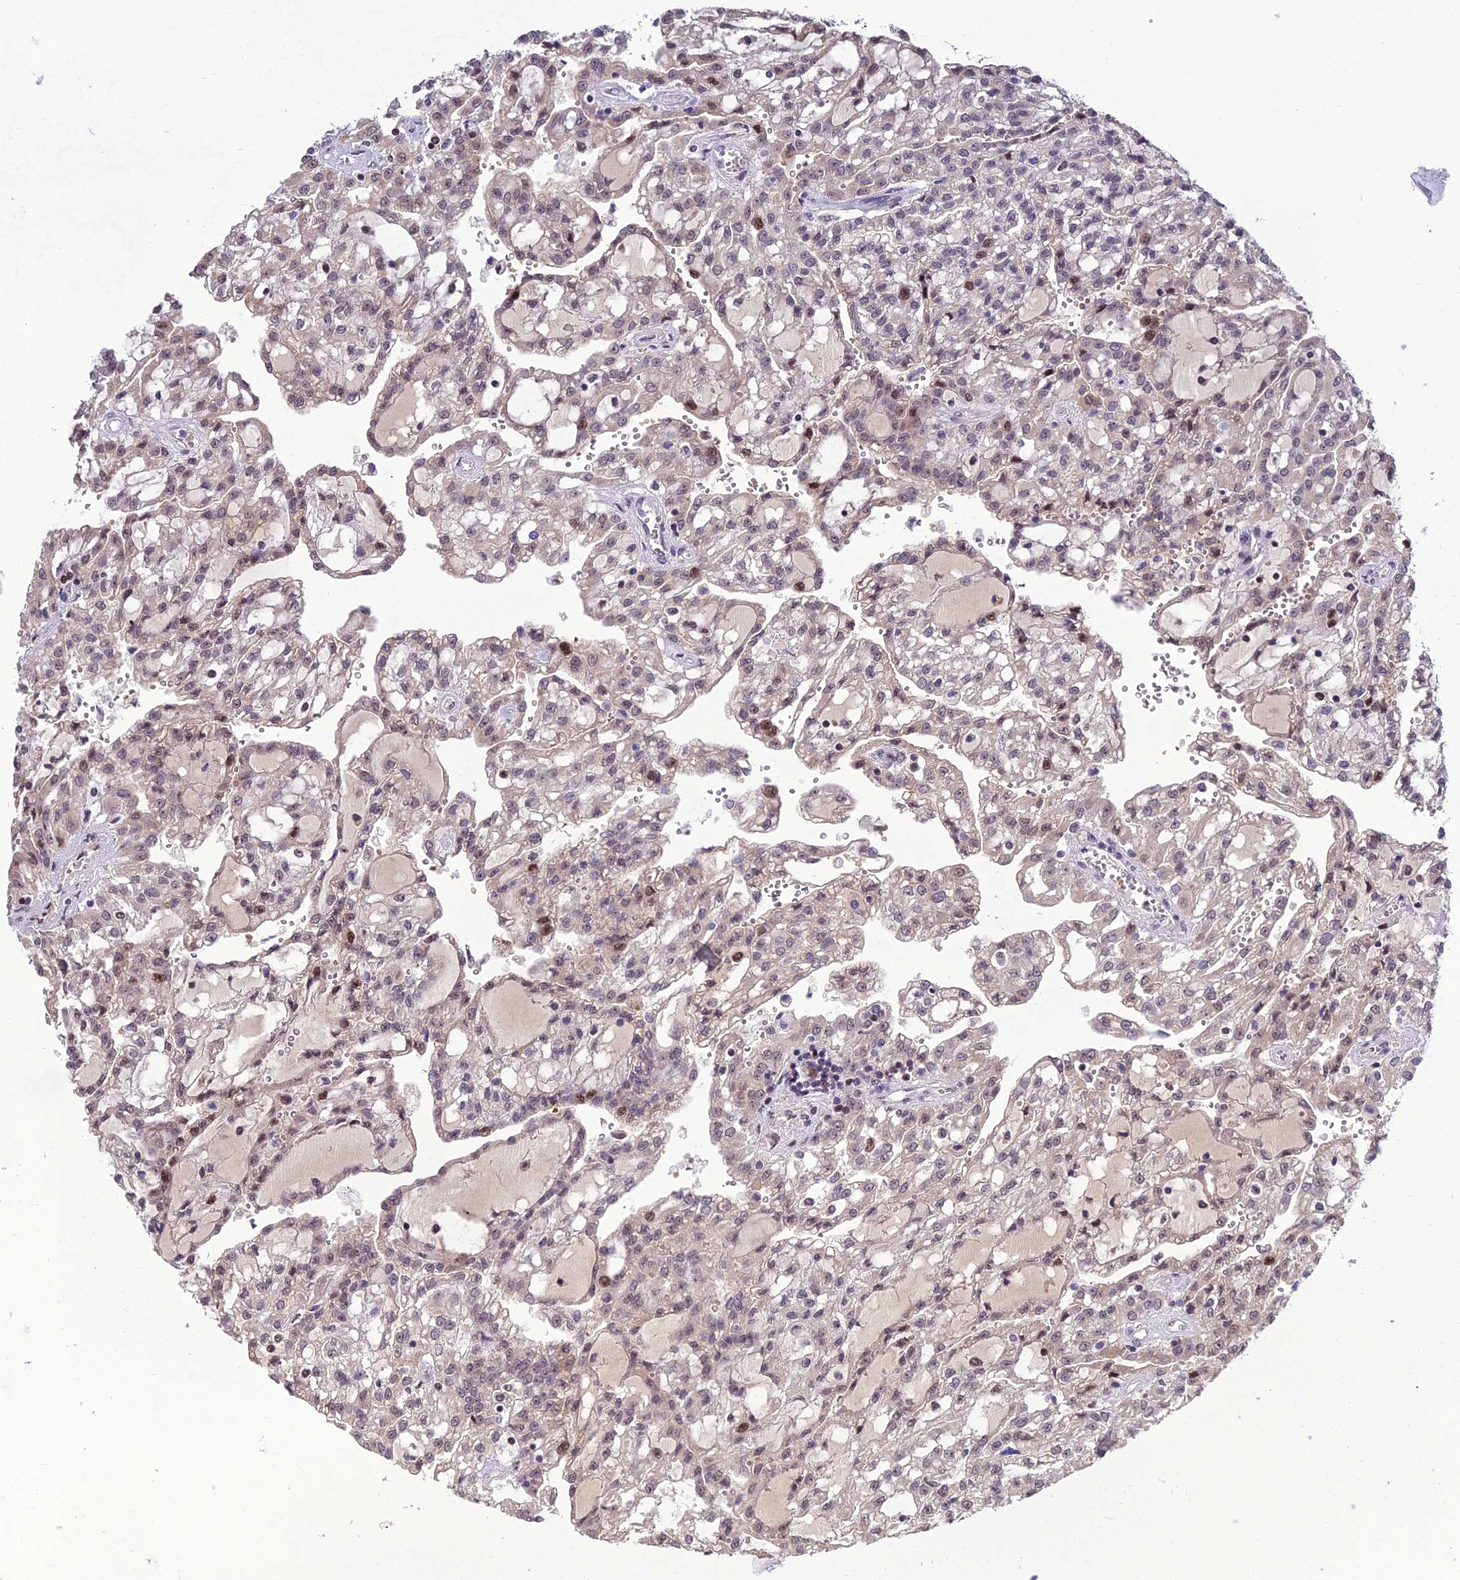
{"staining": {"intensity": "moderate", "quantity": "<25%", "location": "nuclear"}, "tissue": "renal cancer", "cell_type": "Tumor cells", "image_type": "cancer", "snomed": [{"axis": "morphology", "description": "Adenocarcinoma, NOS"}, {"axis": "topography", "description": "Kidney"}], "caption": "A micrograph of human adenocarcinoma (renal) stained for a protein displays moderate nuclear brown staining in tumor cells.", "gene": "ARL2", "patient": {"sex": "male", "age": 63}}